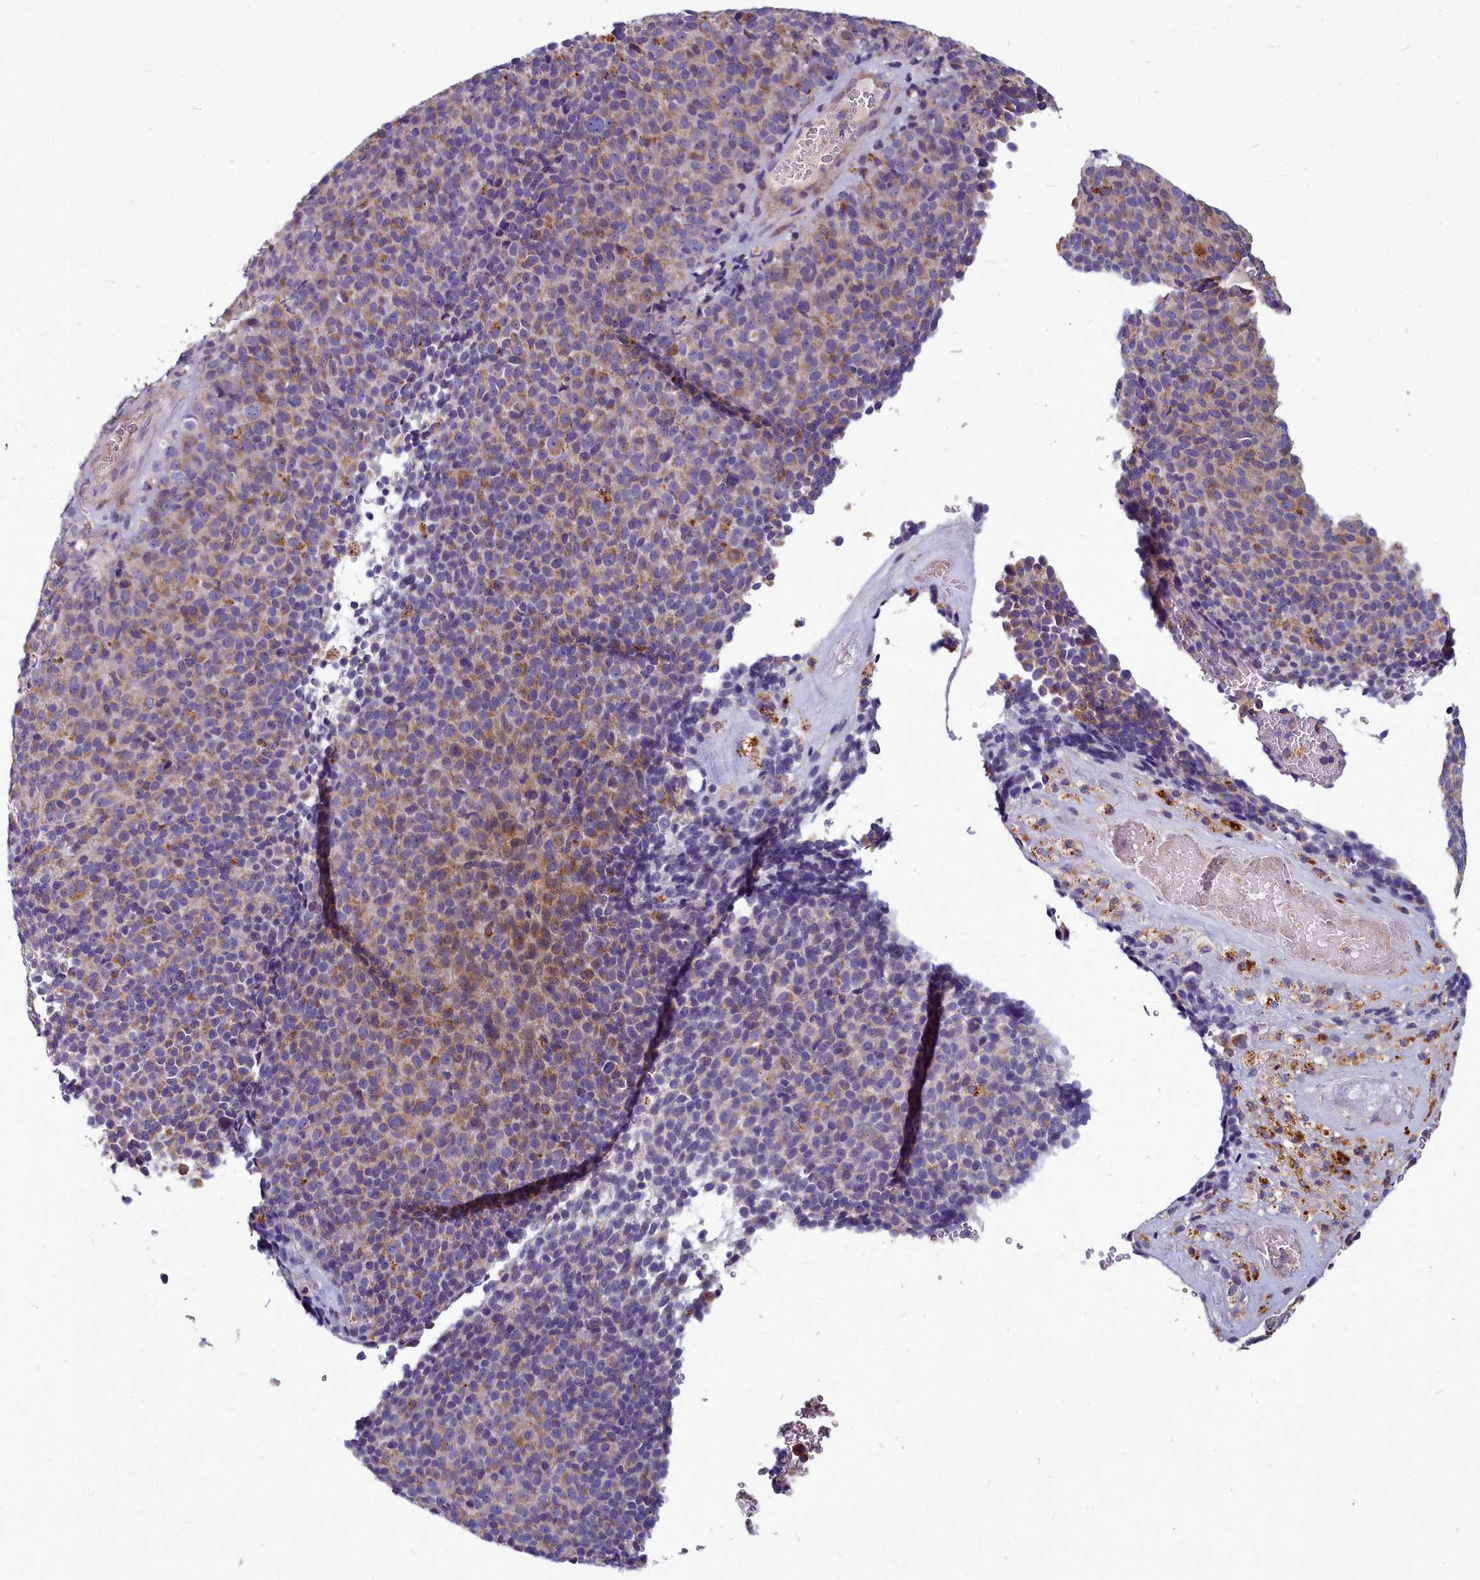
{"staining": {"intensity": "moderate", "quantity": ">75%", "location": "cytoplasmic/membranous"}, "tissue": "melanoma", "cell_type": "Tumor cells", "image_type": "cancer", "snomed": [{"axis": "morphology", "description": "Malignant melanoma, Metastatic site"}, {"axis": "topography", "description": "Brain"}], "caption": "Malignant melanoma (metastatic site) was stained to show a protein in brown. There is medium levels of moderate cytoplasmic/membranous staining in approximately >75% of tumor cells.", "gene": "SMPD4", "patient": {"sex": "female", "age": 56}}